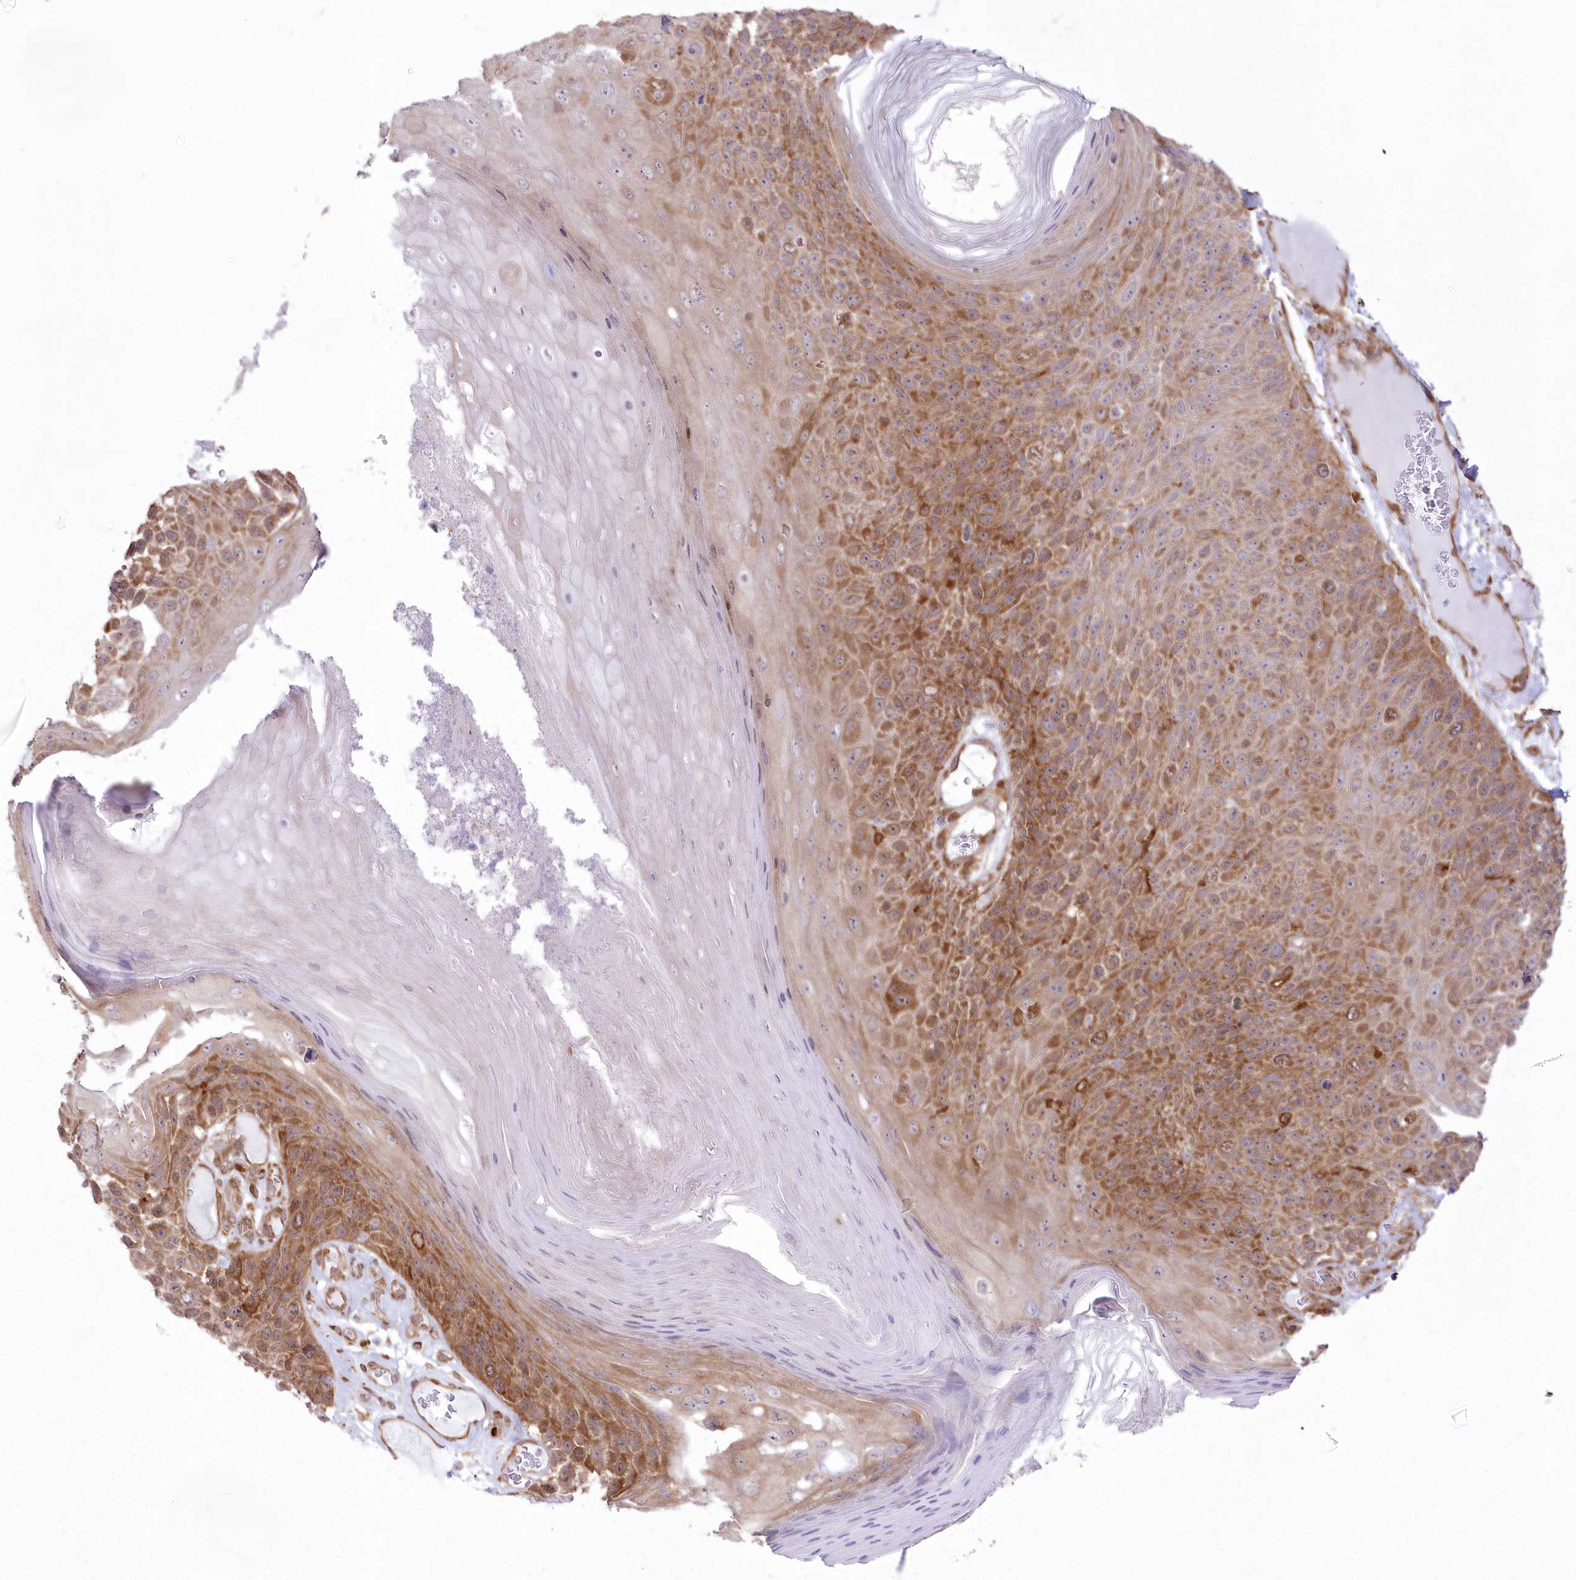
{"staining": {"intensity": "moderate", "quantity": ">75%", "location": "cytoplasmic/membranous"}, "tissue": "skin cancer", "cell_type": "Tumor cells", "image_type": "cancer", "snomed": [{"axis": "morphology", "description": "Squamous cell carcinoma, NOS"}, {"axis": "topography", "description": "Skin"}], "caption": "The immunohistochemical stain labels moderate cytoplasmic/membranous positivity in tumor cells of skin squamous cell carcinoma tissue. Ihc stains the protein in brown and the nuclei are stained blue.", "gene": "SH3PXD2B", "patient": {"sex": "female", "age": 88}}